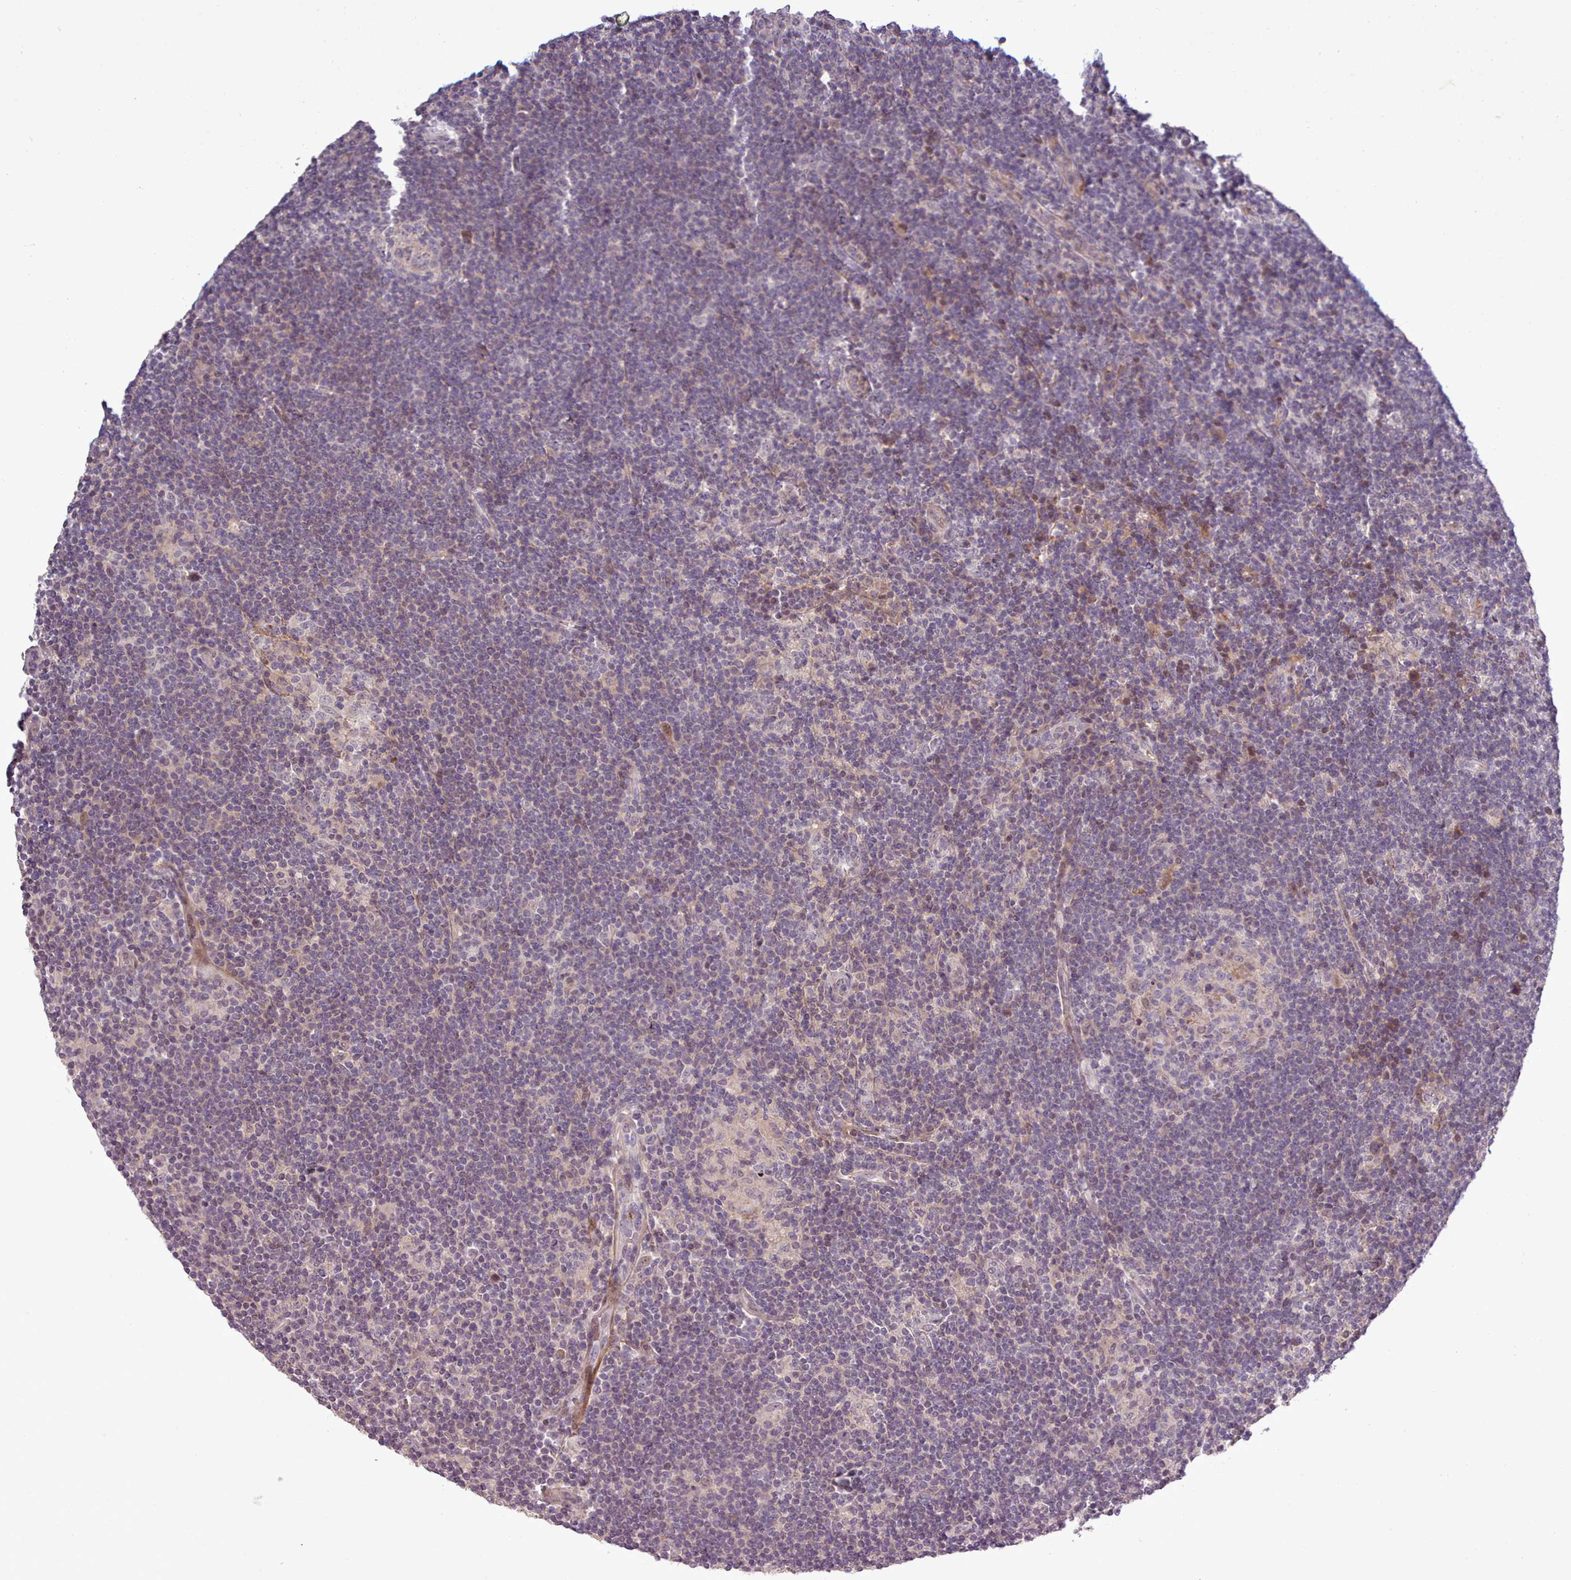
{"staining": {"intensity": "negative", "quantity": "none", "location": "none"}, "tissue": "lymphoma", "cell_type": "Tumor cells", "image_type": "cancer", "snomed": [{"axis": "morphology", "description": "Hodgkin's disease, NOS"}, {"axis": "topography", "description": "Lymph node"}], "caption": "This micrograph is of lymphoma stained with immunohistochemistry (IHC) to label a protein in brown with the nuclei are counter-stained blue. There is no positivity in tumor cells.", "gene": "LEFTY2", "patient": {"sex": "female", "age": 57}}